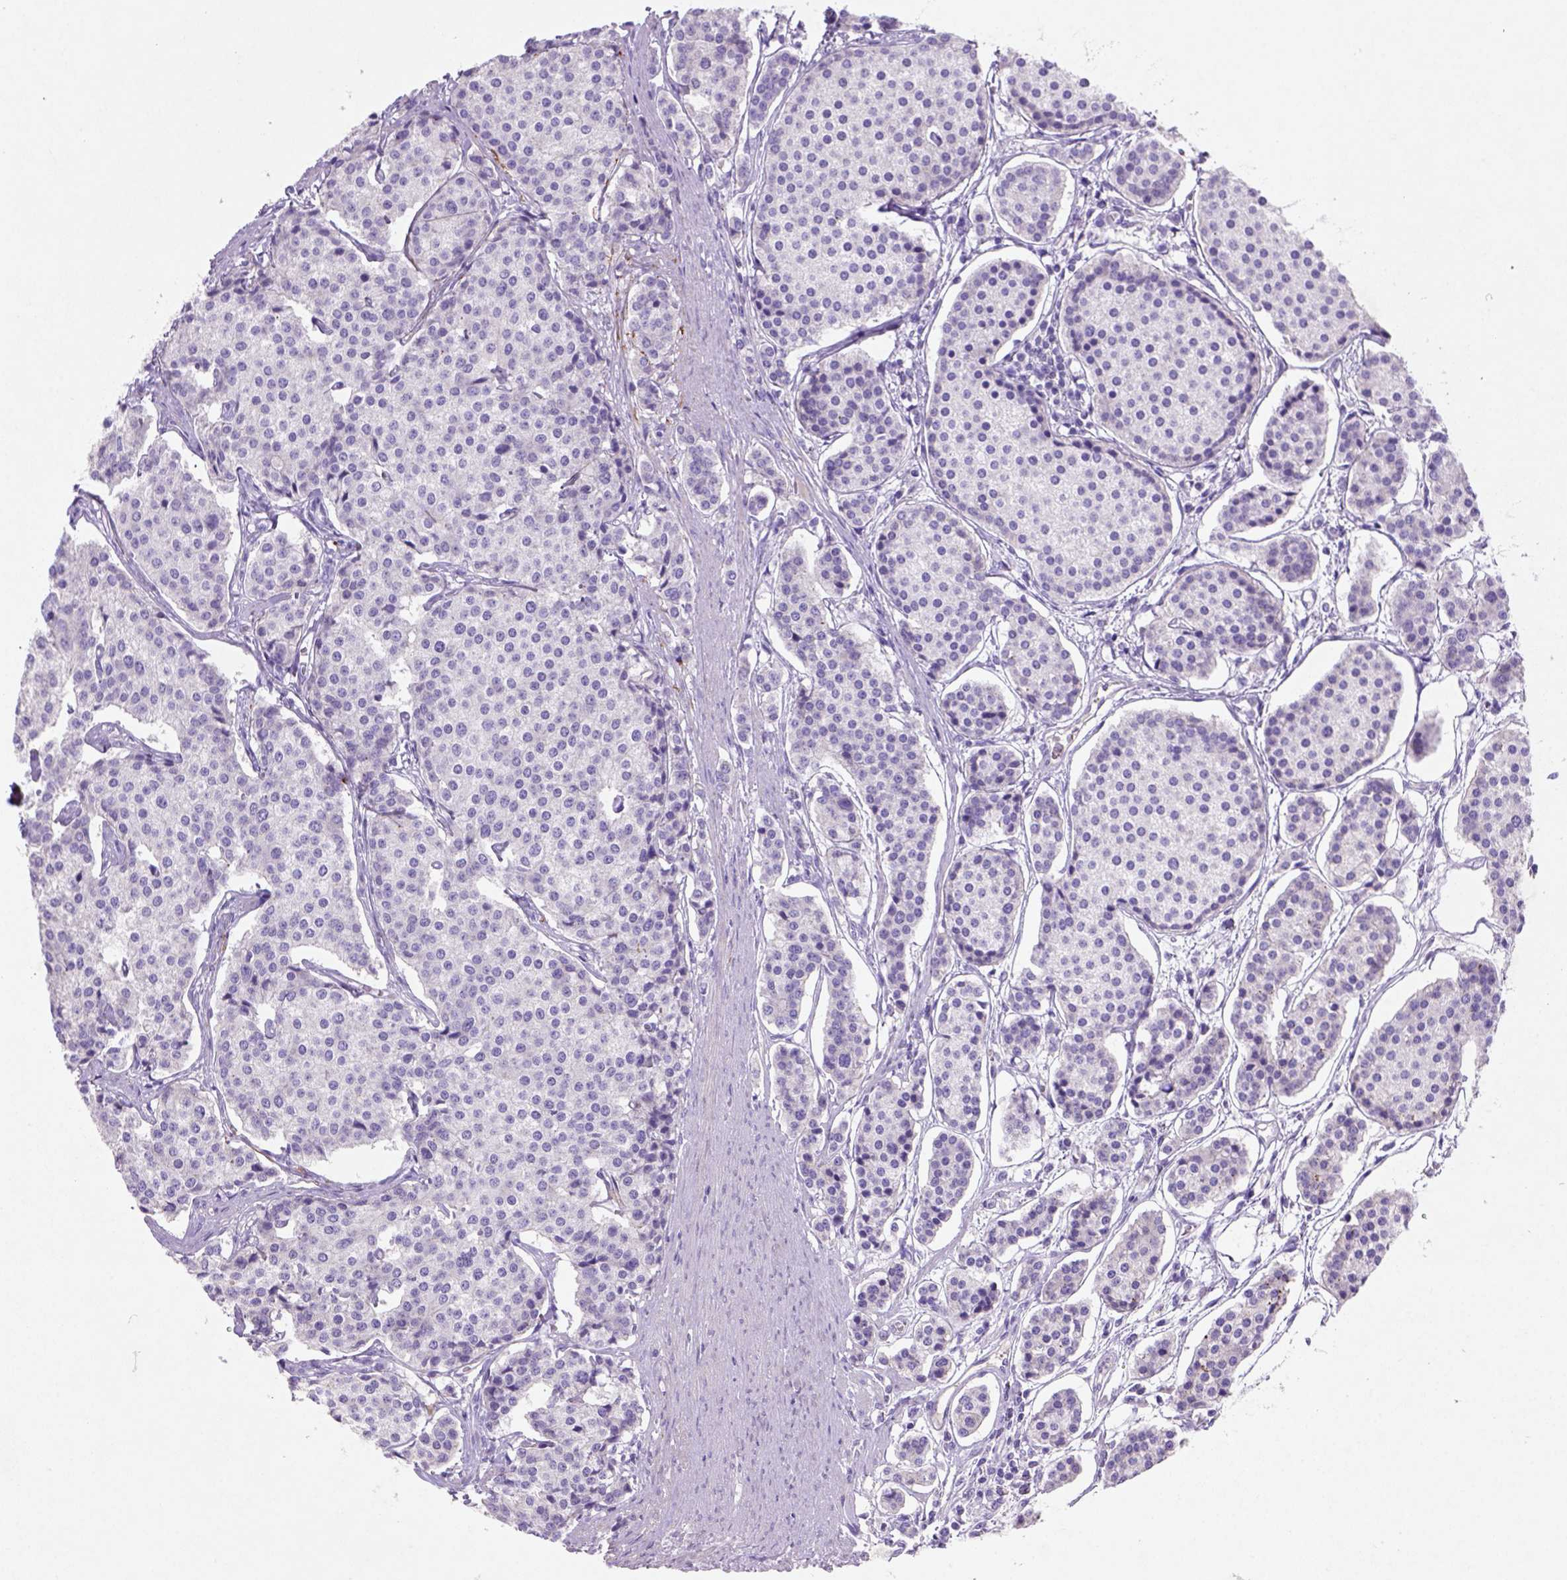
{"staining": {"intensity": "negative", "quantity": "none", "location": "none"}, "tissue": "carcinoid", "cell_type": "Tumor cells", "image_type": "cancer", "snomed": [{"axis": "morphology", "description": "Carcinoid, malignant, NOS"}, {"axis": "topography", "description": "Small intestine"}], "caption": "Tumor cells show no significant protein positivity in carcinoid (malignant).", "gene": "NUDT2", "patient": {"sex": "female", "age": 65}}